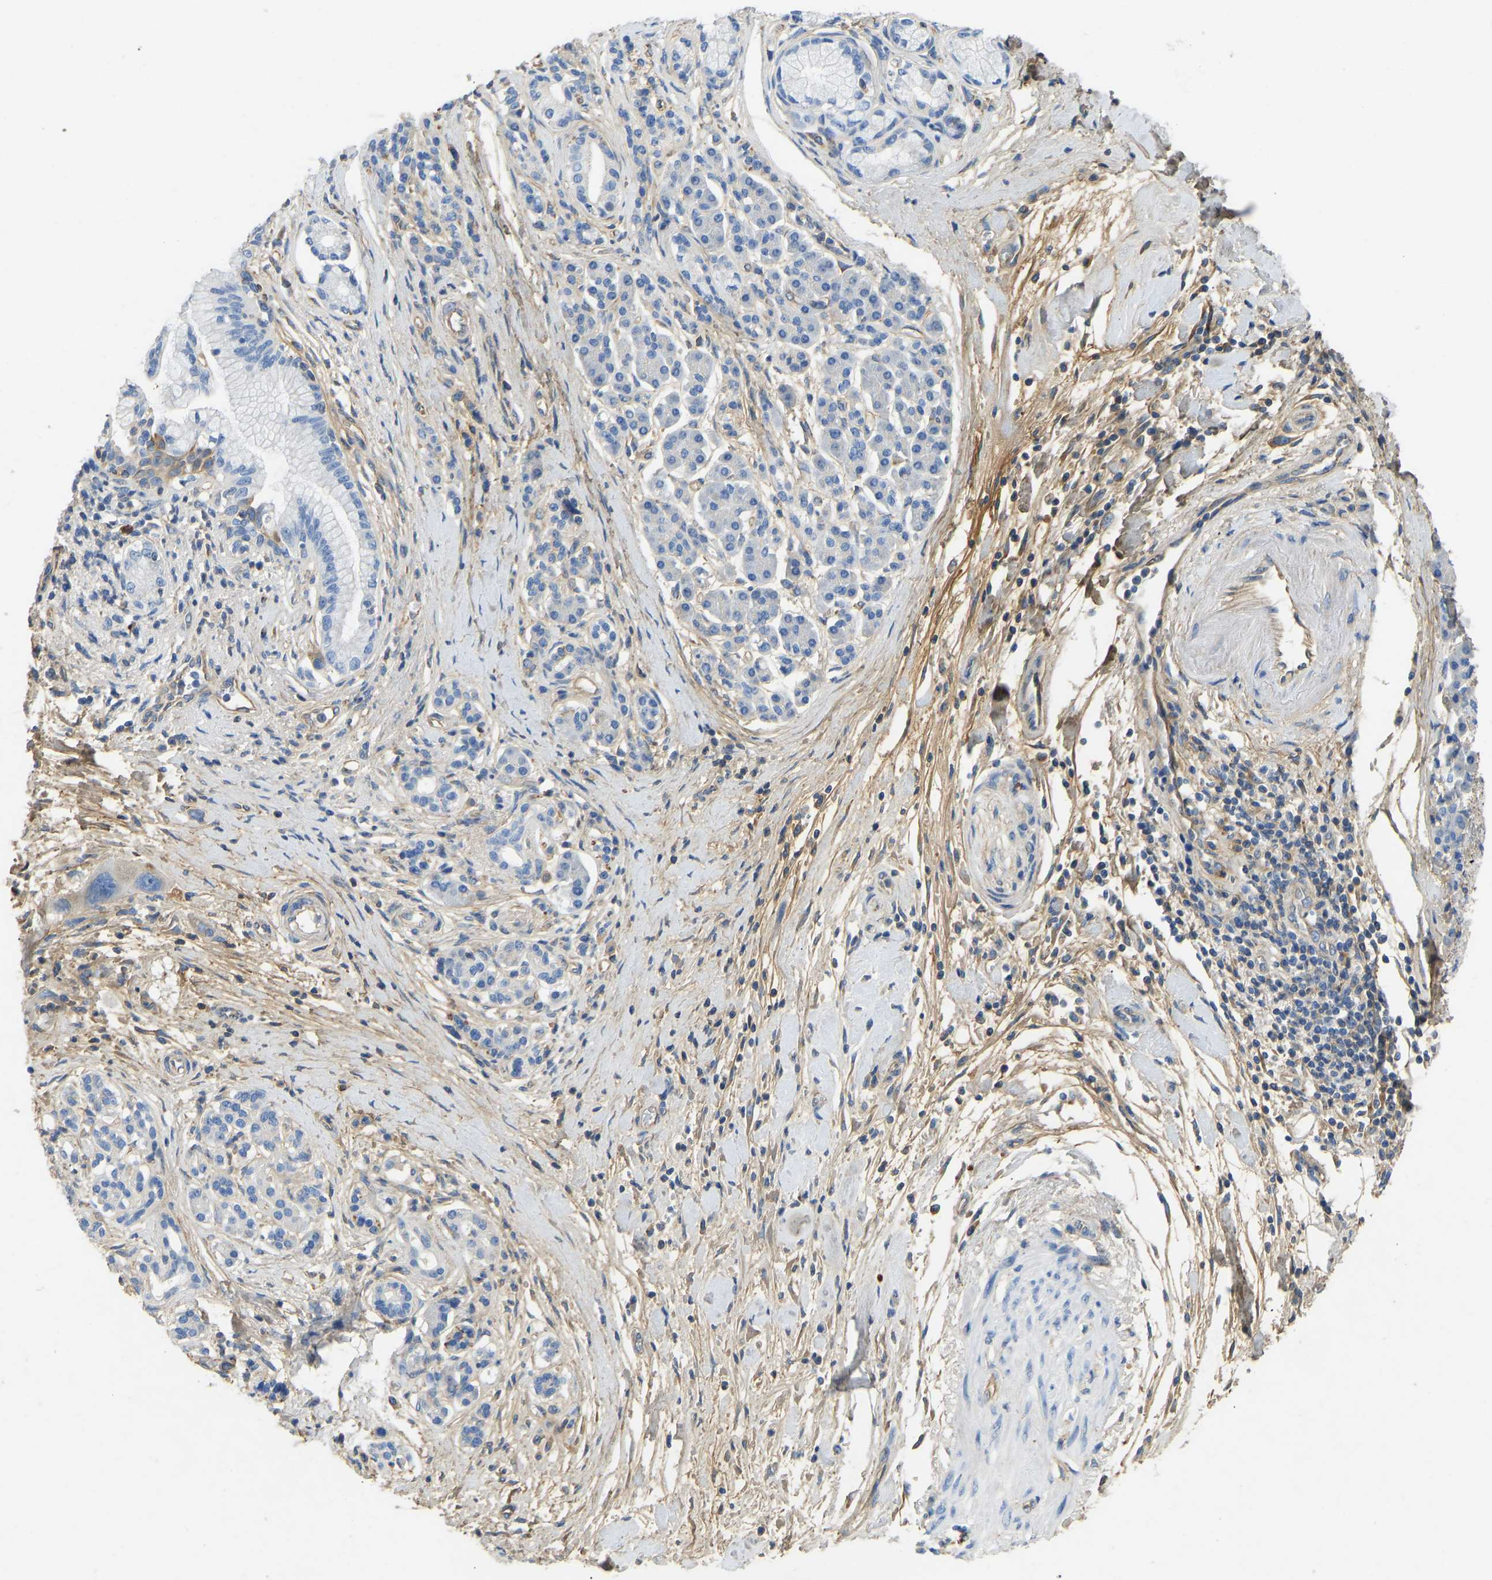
{"staining": {"intensity": "negative", "quantity": "none", "location": "none"}, "tissue": "pancreatic cancer", "cell_type": "Tumor cells", "image_type": "cancer", "snomed": [{"axis": "morphology", "description": "Normal tissue, NOS"}, {"axis": "morphology", "description": "Adenocarcinoma, NOS"}, {"axis": "topography", "description": "Pancreas"}], "caption": "The micrograph reveals no significant staining in tumor cells of pancreatic cancer.", "gene": "TECTA", "patient": {"sex": "female", "age": 71}}